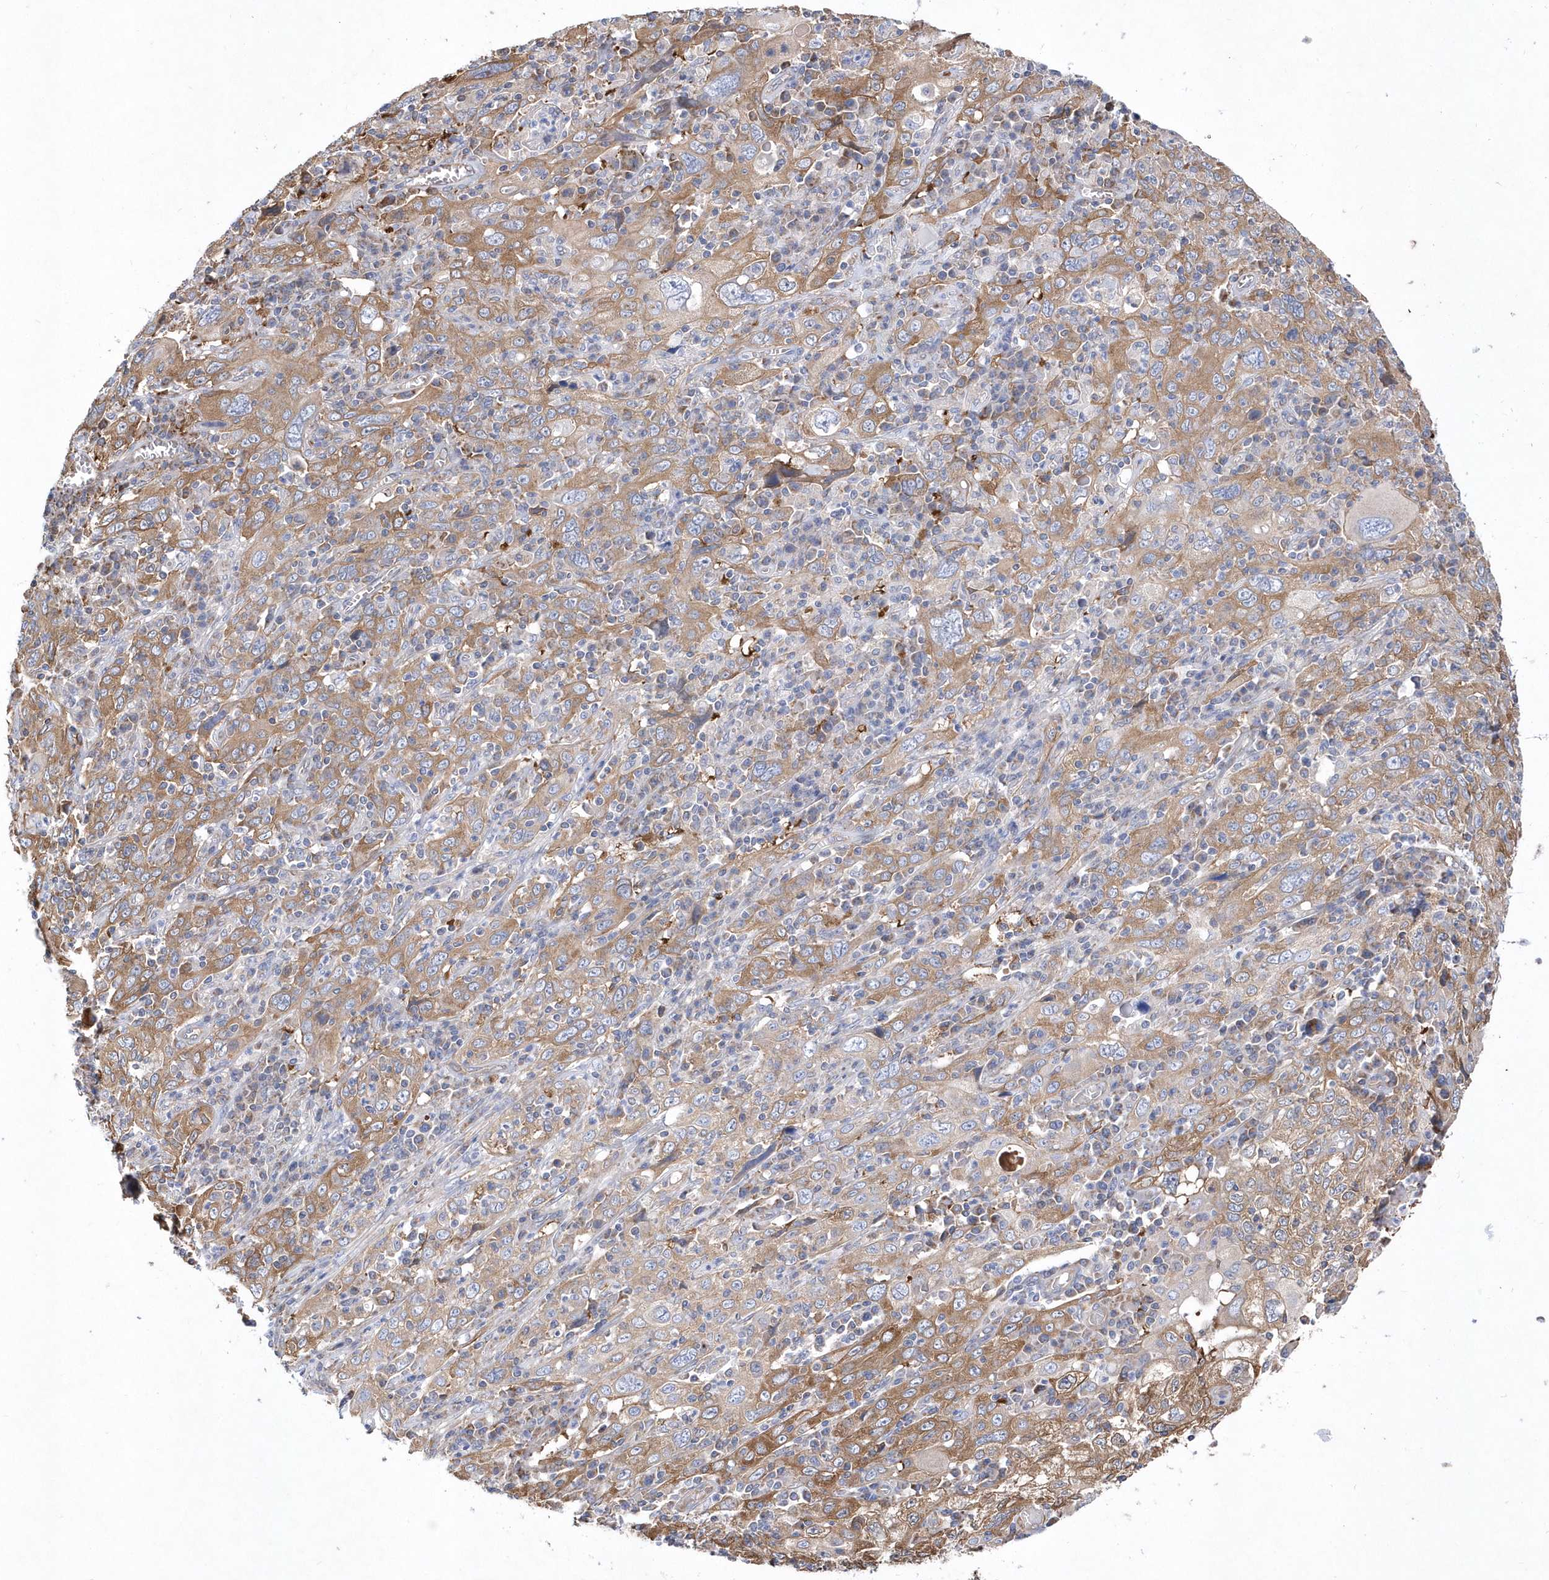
{"staining": {"intensity": "moderate", "quantity": ">75%", "location": "cytoplasmic/membranous"}, "tissue": "cervical cancer", "cell_type": "Tumor cells", "image_type": "cancer", "snomed": [{"axis": "morphology", "description": "Squamous cell carcinoma, NOS"}, {"axis": "topography", "description": "Cervix"}], "caption": "Protein expression analysis of cervical squamous cell carcinoma exhibits moderate cytoplasmic/membranous staining in approximately >75% of tumor cells. (IHC, brightfield microscopy, high magnification).", "gene": "JKAMP", "patient": {"sex": "female", "age": 46}}